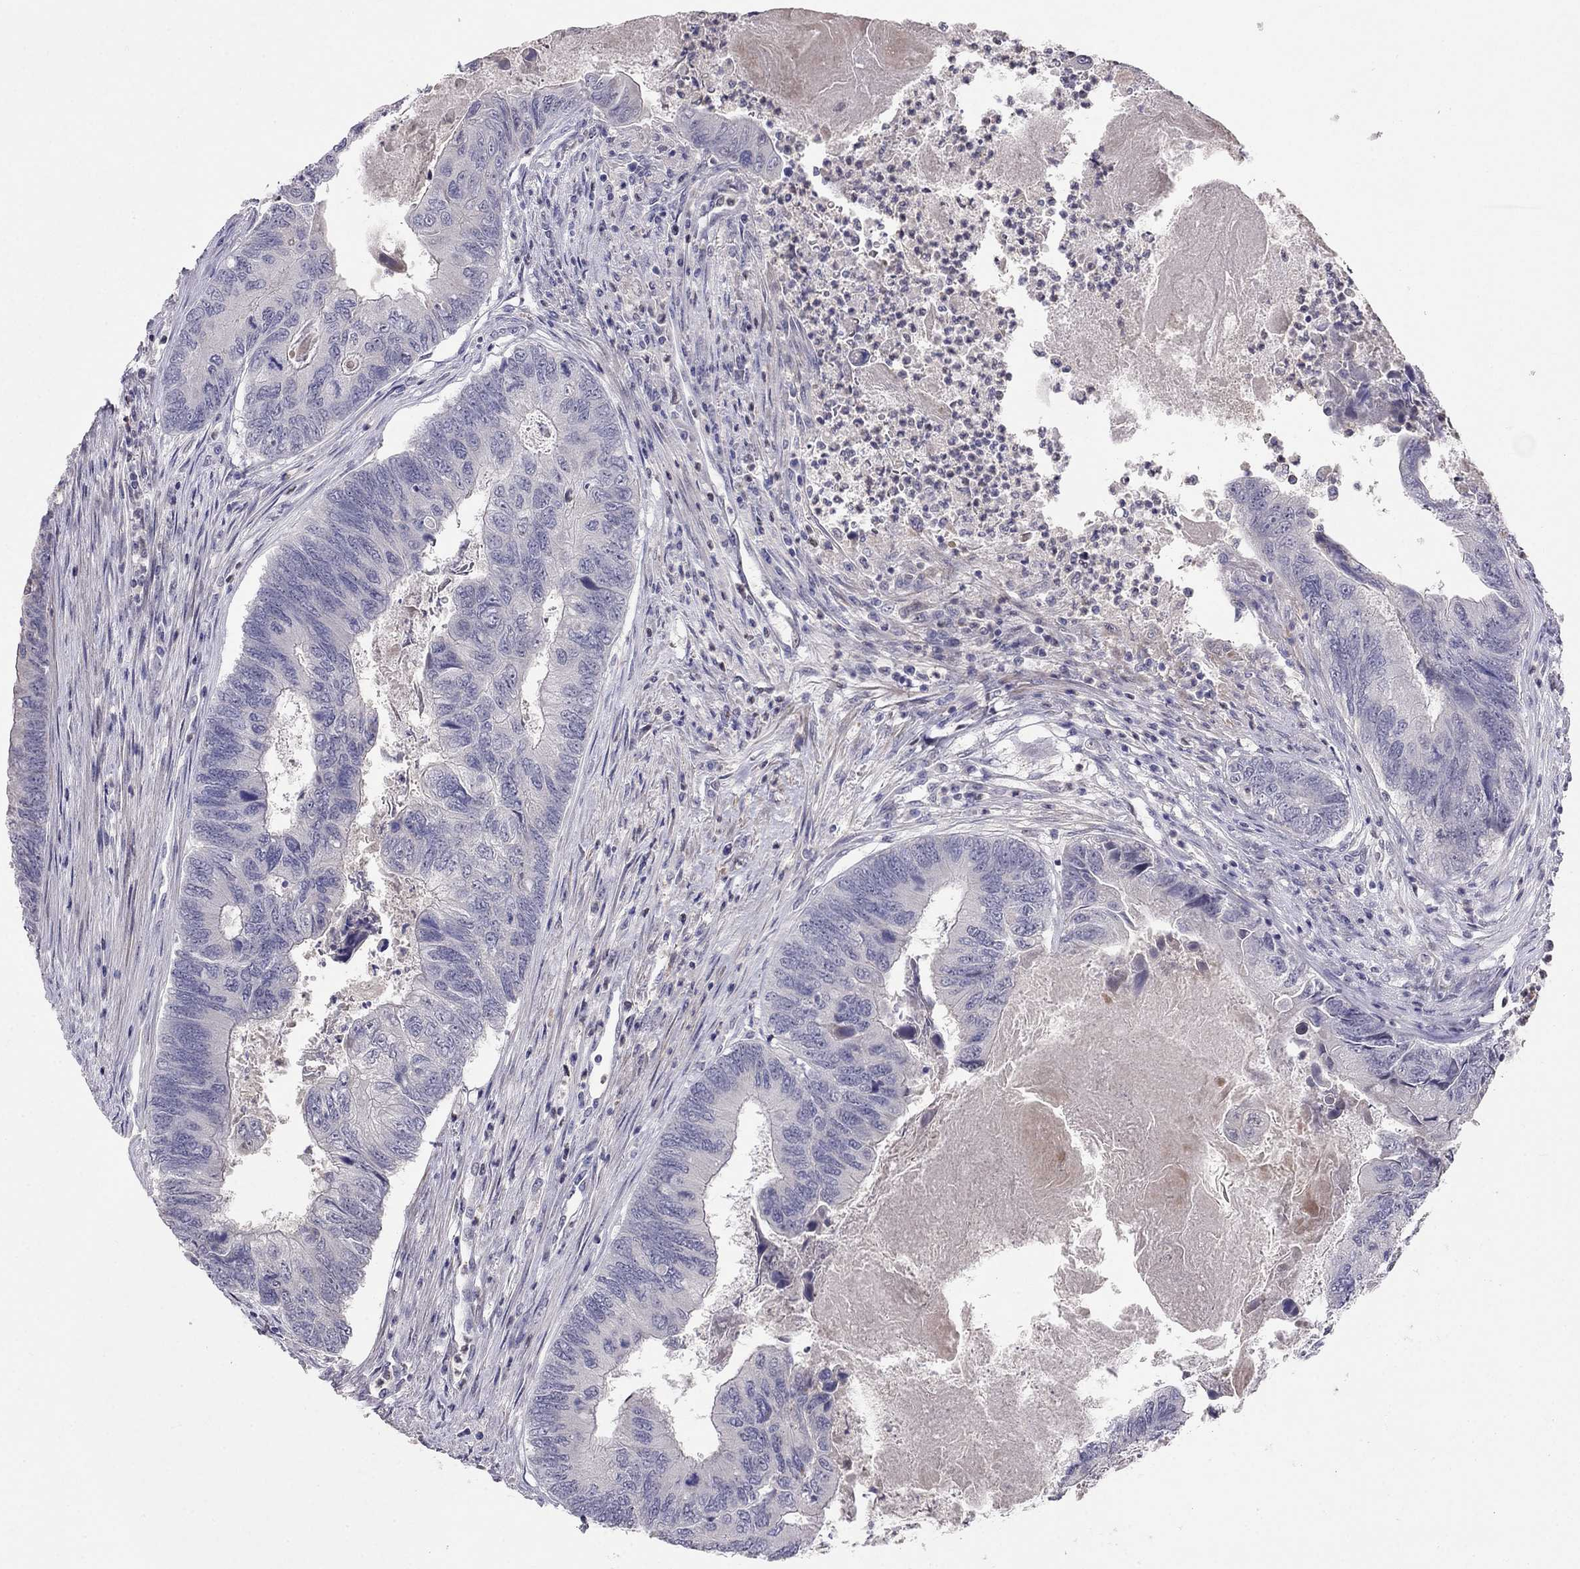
{"staining": {"intensity": "negative", "quantity": "none", "location": "none"}, "tissue": "colorectal cancer", "cell_type": "Tumor cells", "image_type": "cancer", "snomed": [{"axis": "morphology", "description": "Adenocarcinoma, NOS"}, {"axis": "topography", "description": "Colon"}], "caption": "IHC of human colorectal cancer (adenocarcinoma) exhibits no positivity in tumor cells. (DAB (3,3'-diaminobenzidine) immunohistochemistry (IHC), high magnification).", "gene": "LRRC39", "patient": {"sex": "female", "age": 67}}